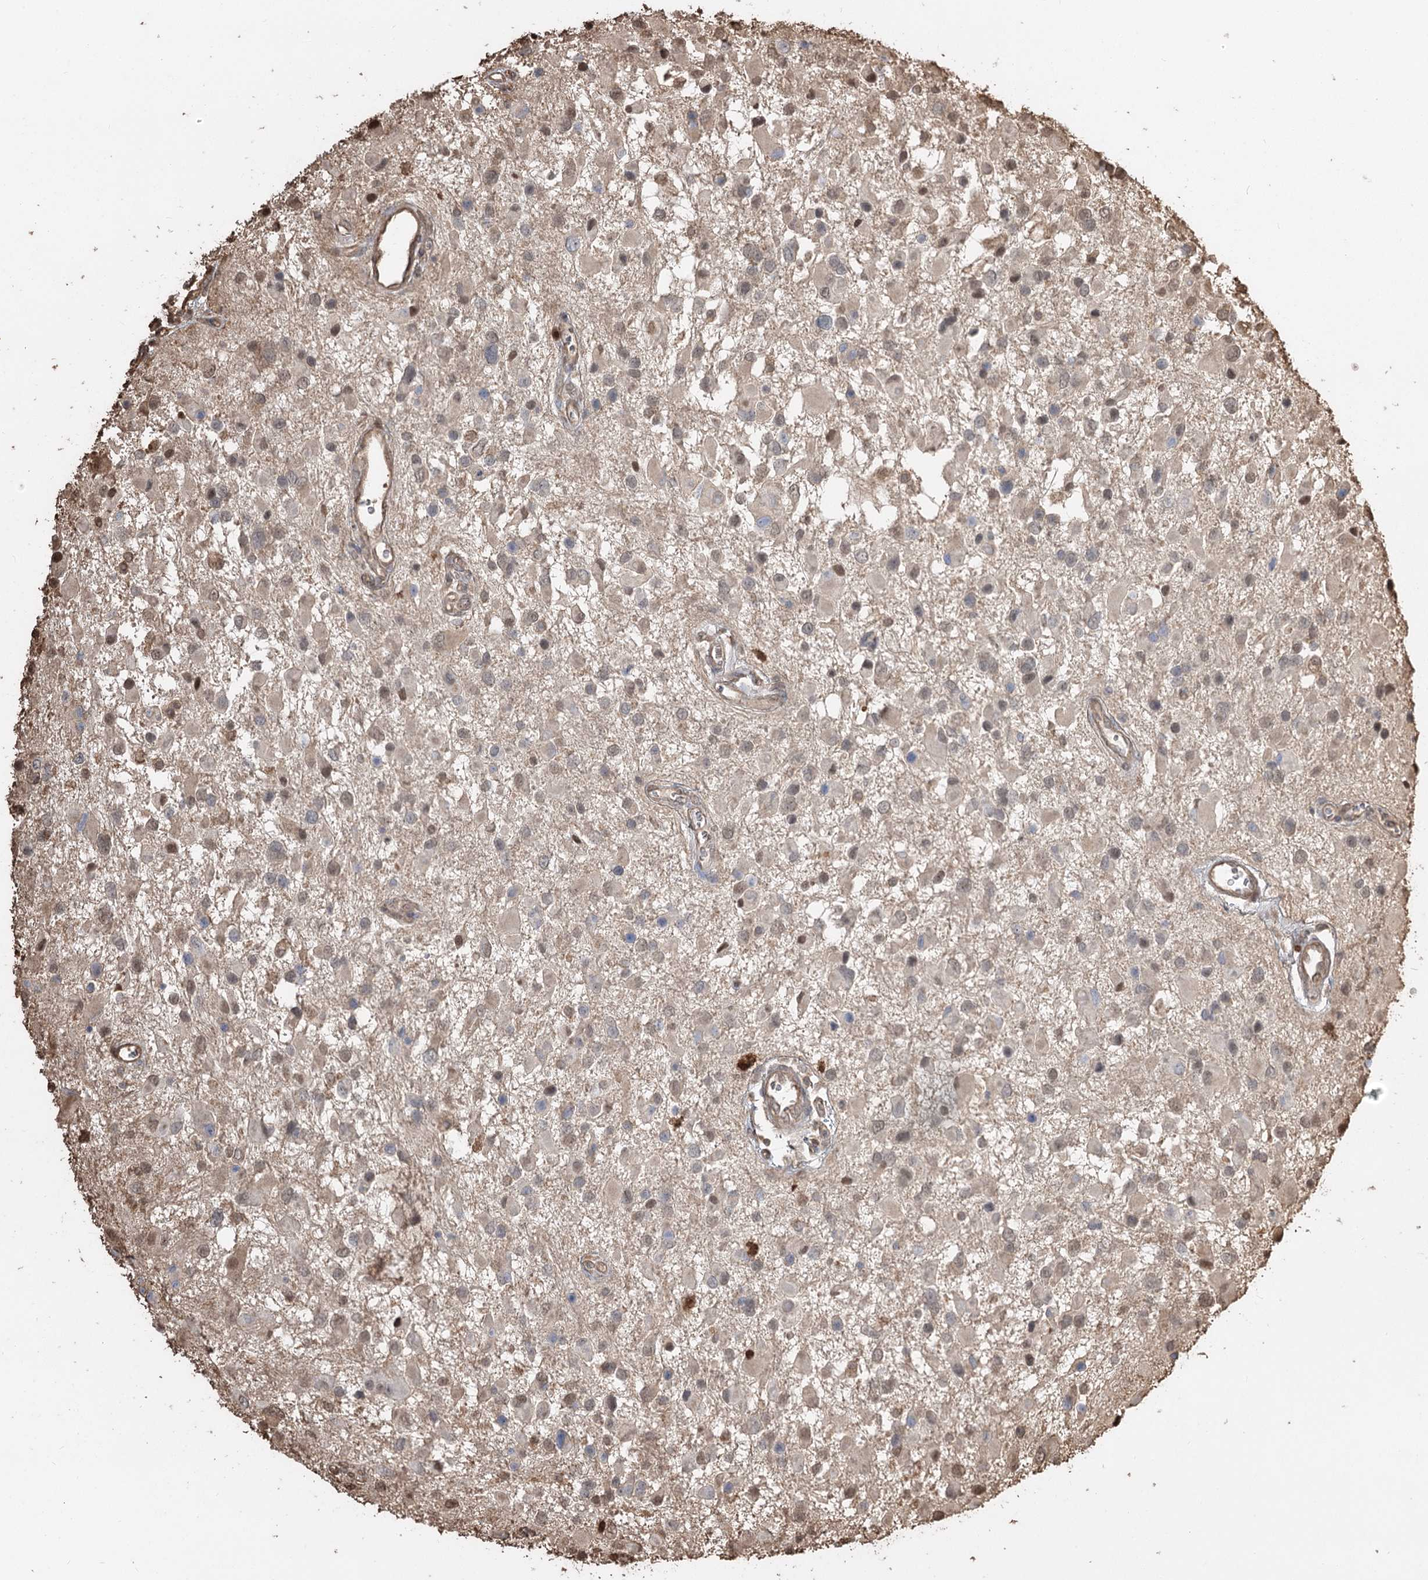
{"staining": {"intensity": "weak", "quantity": "<25%", "location": "cytoplasmic/membranous"}, "tissue": "glioma", "cell_type": "Tumor cells", "image_type": "cancer", "snomed": [{"axis": "morphology", "description": "Glioma, malignant, High grade"}, {"axis": "topography", "description": "Brain"}], "caption": "There is no significant positivity in tumor cells of glioma.", "gene": "PLCH1", "patient": {"sex": "male", "age": 53}}